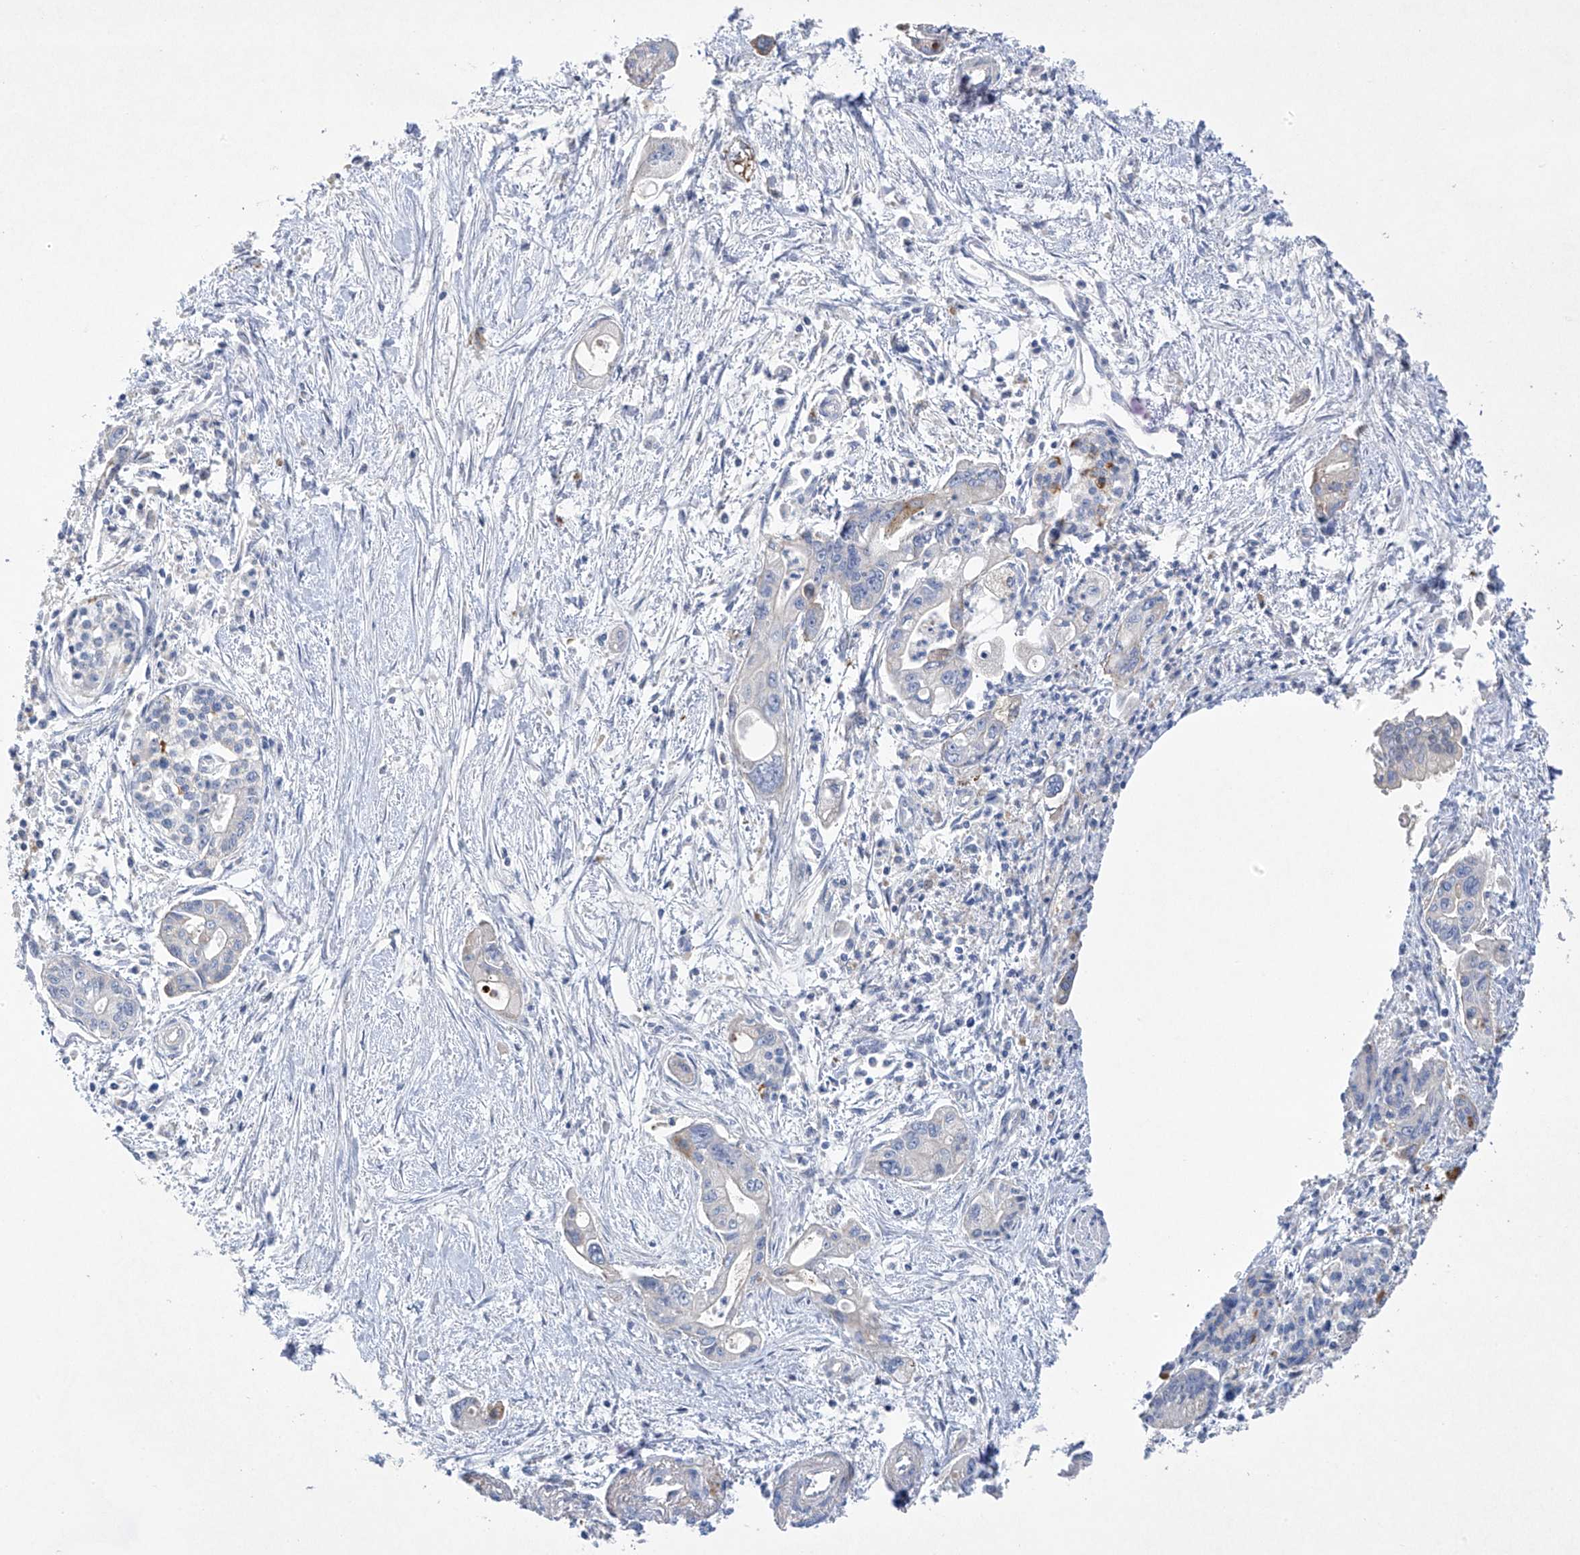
{"staining": {"intensity": "weak", "quantity": "<25%", "location": "cytoplasmic/membranous"}, "tissue": "pancreatic cancer", "cell_type": "Tumor cells", "image_type": "cancer", "snomed": [{"axis": "morphology", "description": "Adenocarcinoma, NOS"}, {"axis": "topography", "description": "Pancreas"}], "caption": "Immunohistochemistry (IHC) of pancreatic cancer displays no positivity in tumor cells. The staining was performed using DAB (3,3'-diaminobenzidine) to visualize the protein expression in brown, while the nuclei were stained in blue with hematoxylin (Magnification: 20x).", "gene": "PRSS12", "patient": {"sex": "male", "age": 70}}